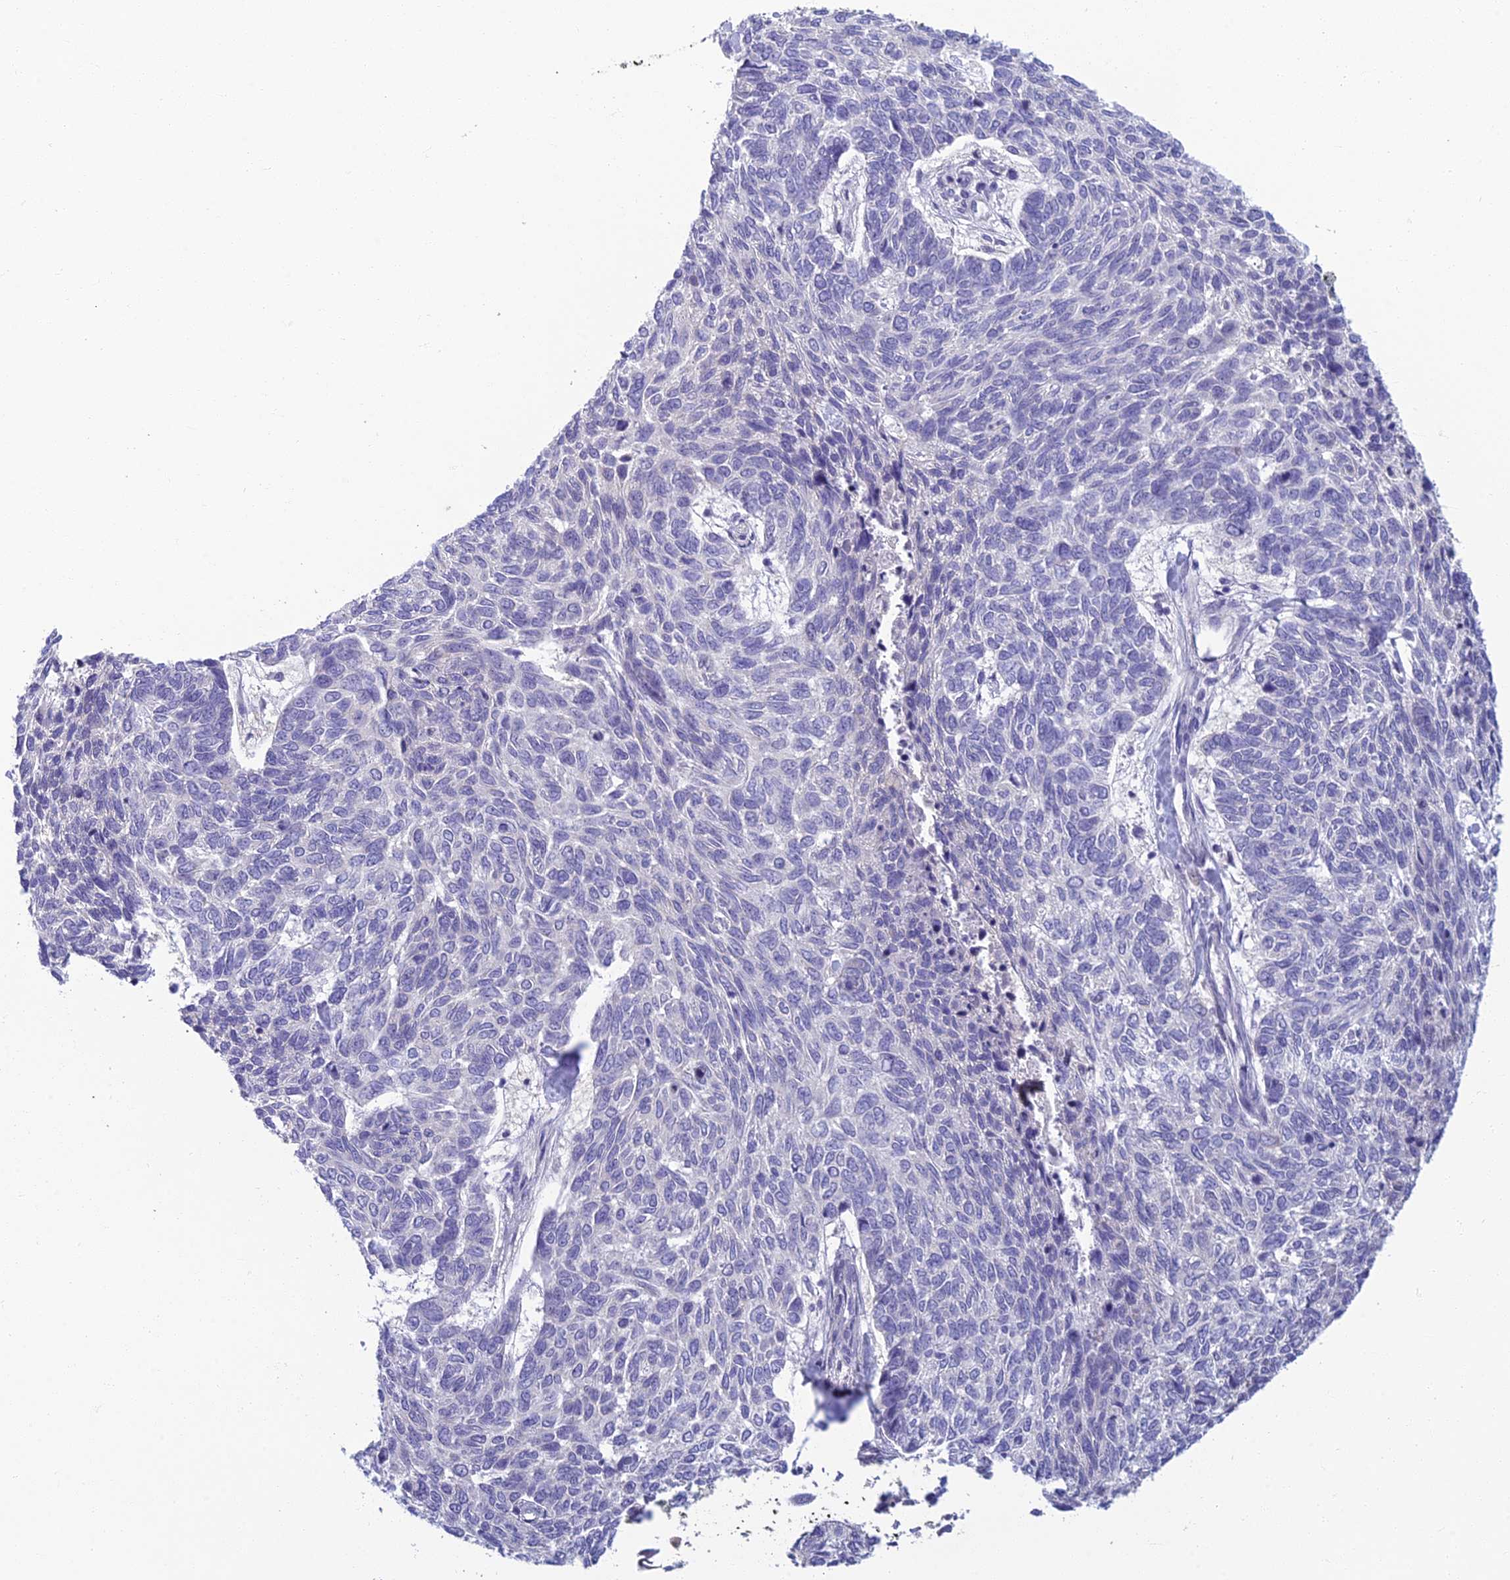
{"staining": {"intensity": "negative", "quantity": "none", "location": "none"}, "tissue": "skin cancer", "cell_type": "Tumor cells", "image_type": "cancer", "snomed": [{"axis": "morphology", "description": "Basal cell carcinoma"}, {"axis": "topography", "description": "Skin"}], "caption": "IHC image of human skin basal cell carcinoma stained for a protein (brown), which demonstrates no staining in tumor cells. Brightfield microscopy of immunohistochemistry stained with DAB (3,3'-diaminobenzidine) (brown) and hematoxylin (blue), captured at high magnification.", "gene": "SLC25A41", "patient": {"sex": "female", "age": 65}}